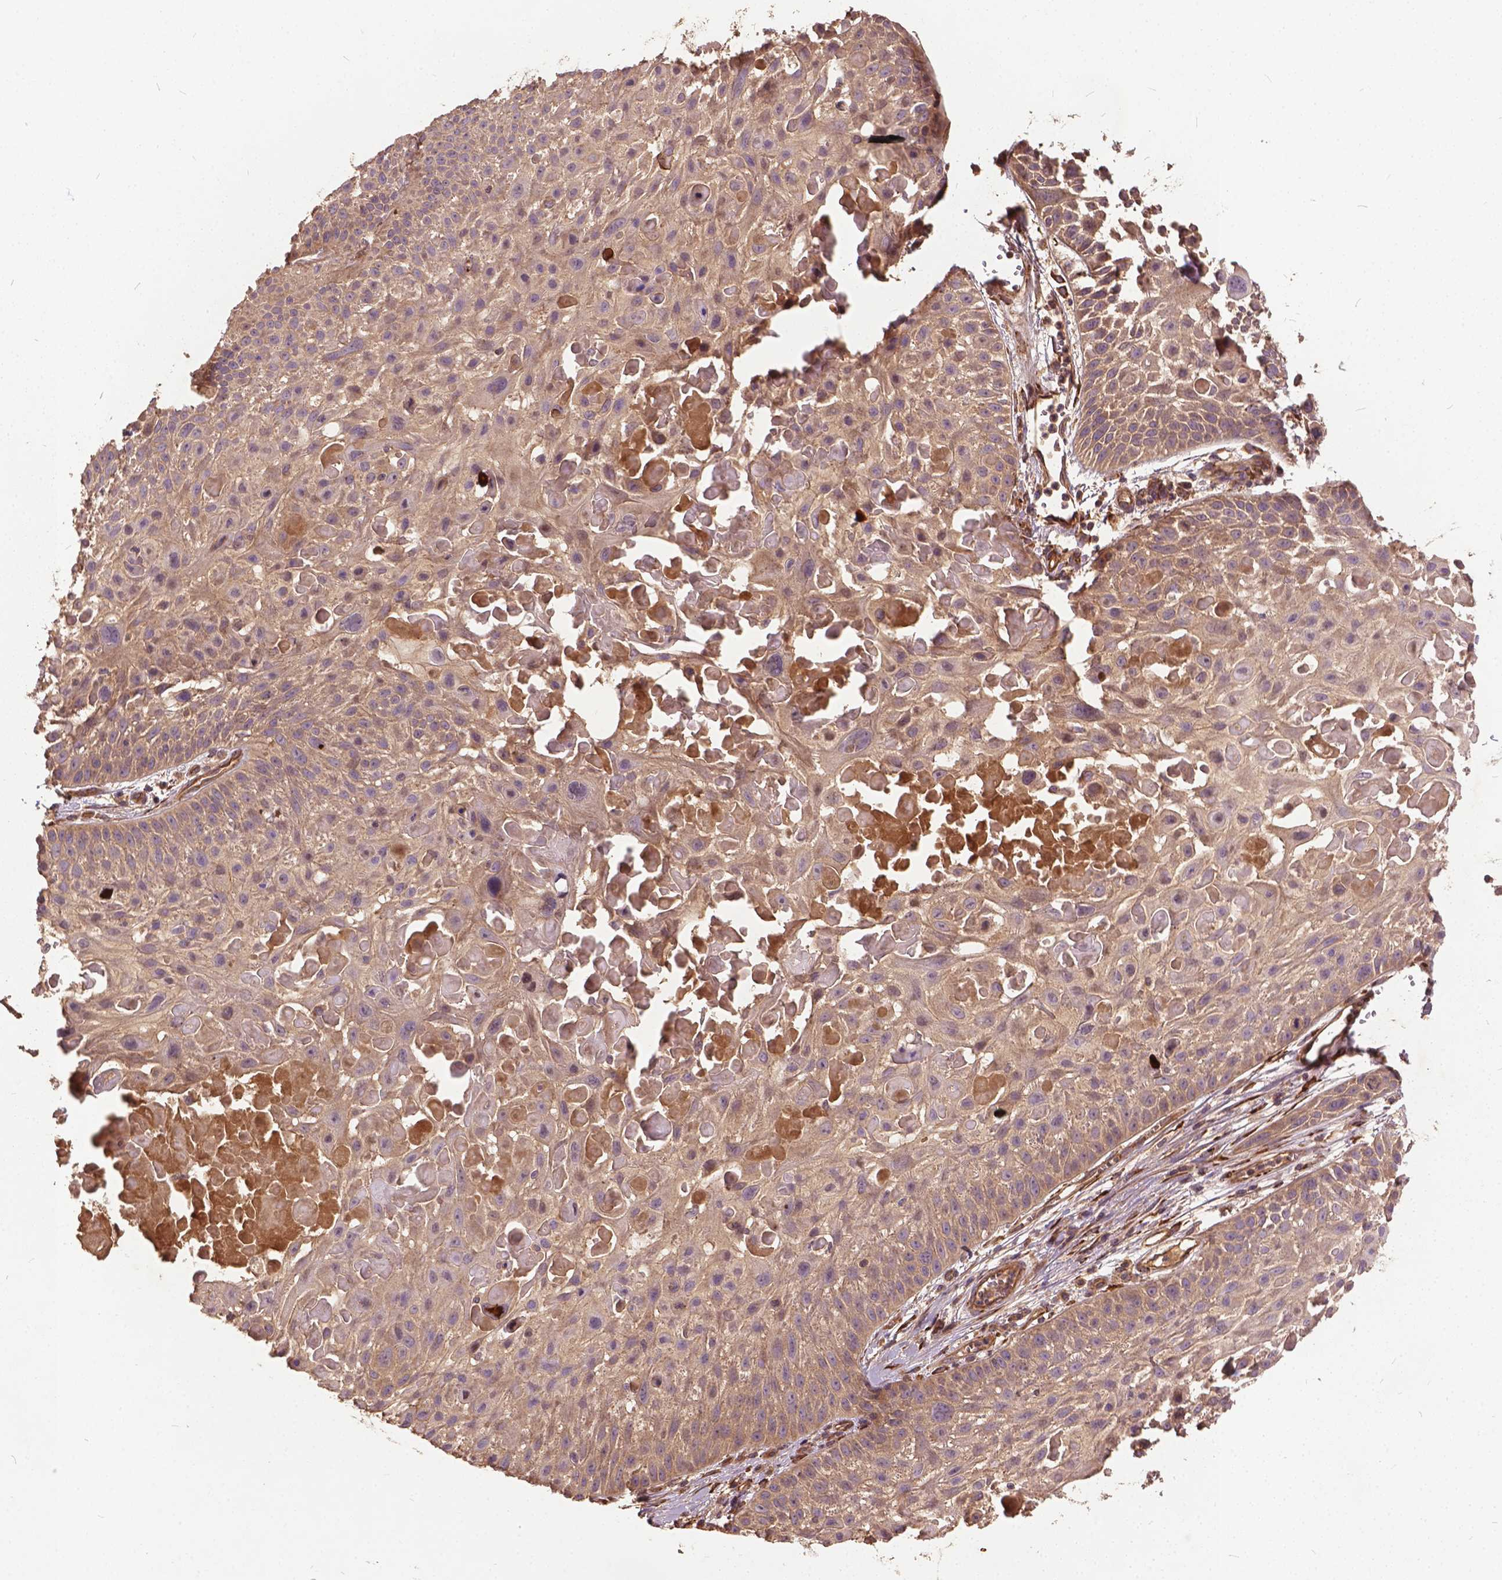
{"staining": {"intensity": "weak", "quantity": "<25%", "location": "cytoplasmic/membranous"}, "tissue": "skin cancer", "cell_type": "Tumor cells", "image_type": "cancer", "snomed": [{"axis": "morphology", "description": "Squamous cell carcinoma, NOS"}, {"axis": "topography", "description": "Skin"}, {"axis": "topography", "description": "Anal"}], "caption": "Squamous cell carcinoma (skin) was stained to show a protein in brown. There is no significant expression in tumor cells.", "gene": "UBXN2A", "patient": {"sex": "female", "age": 75}}